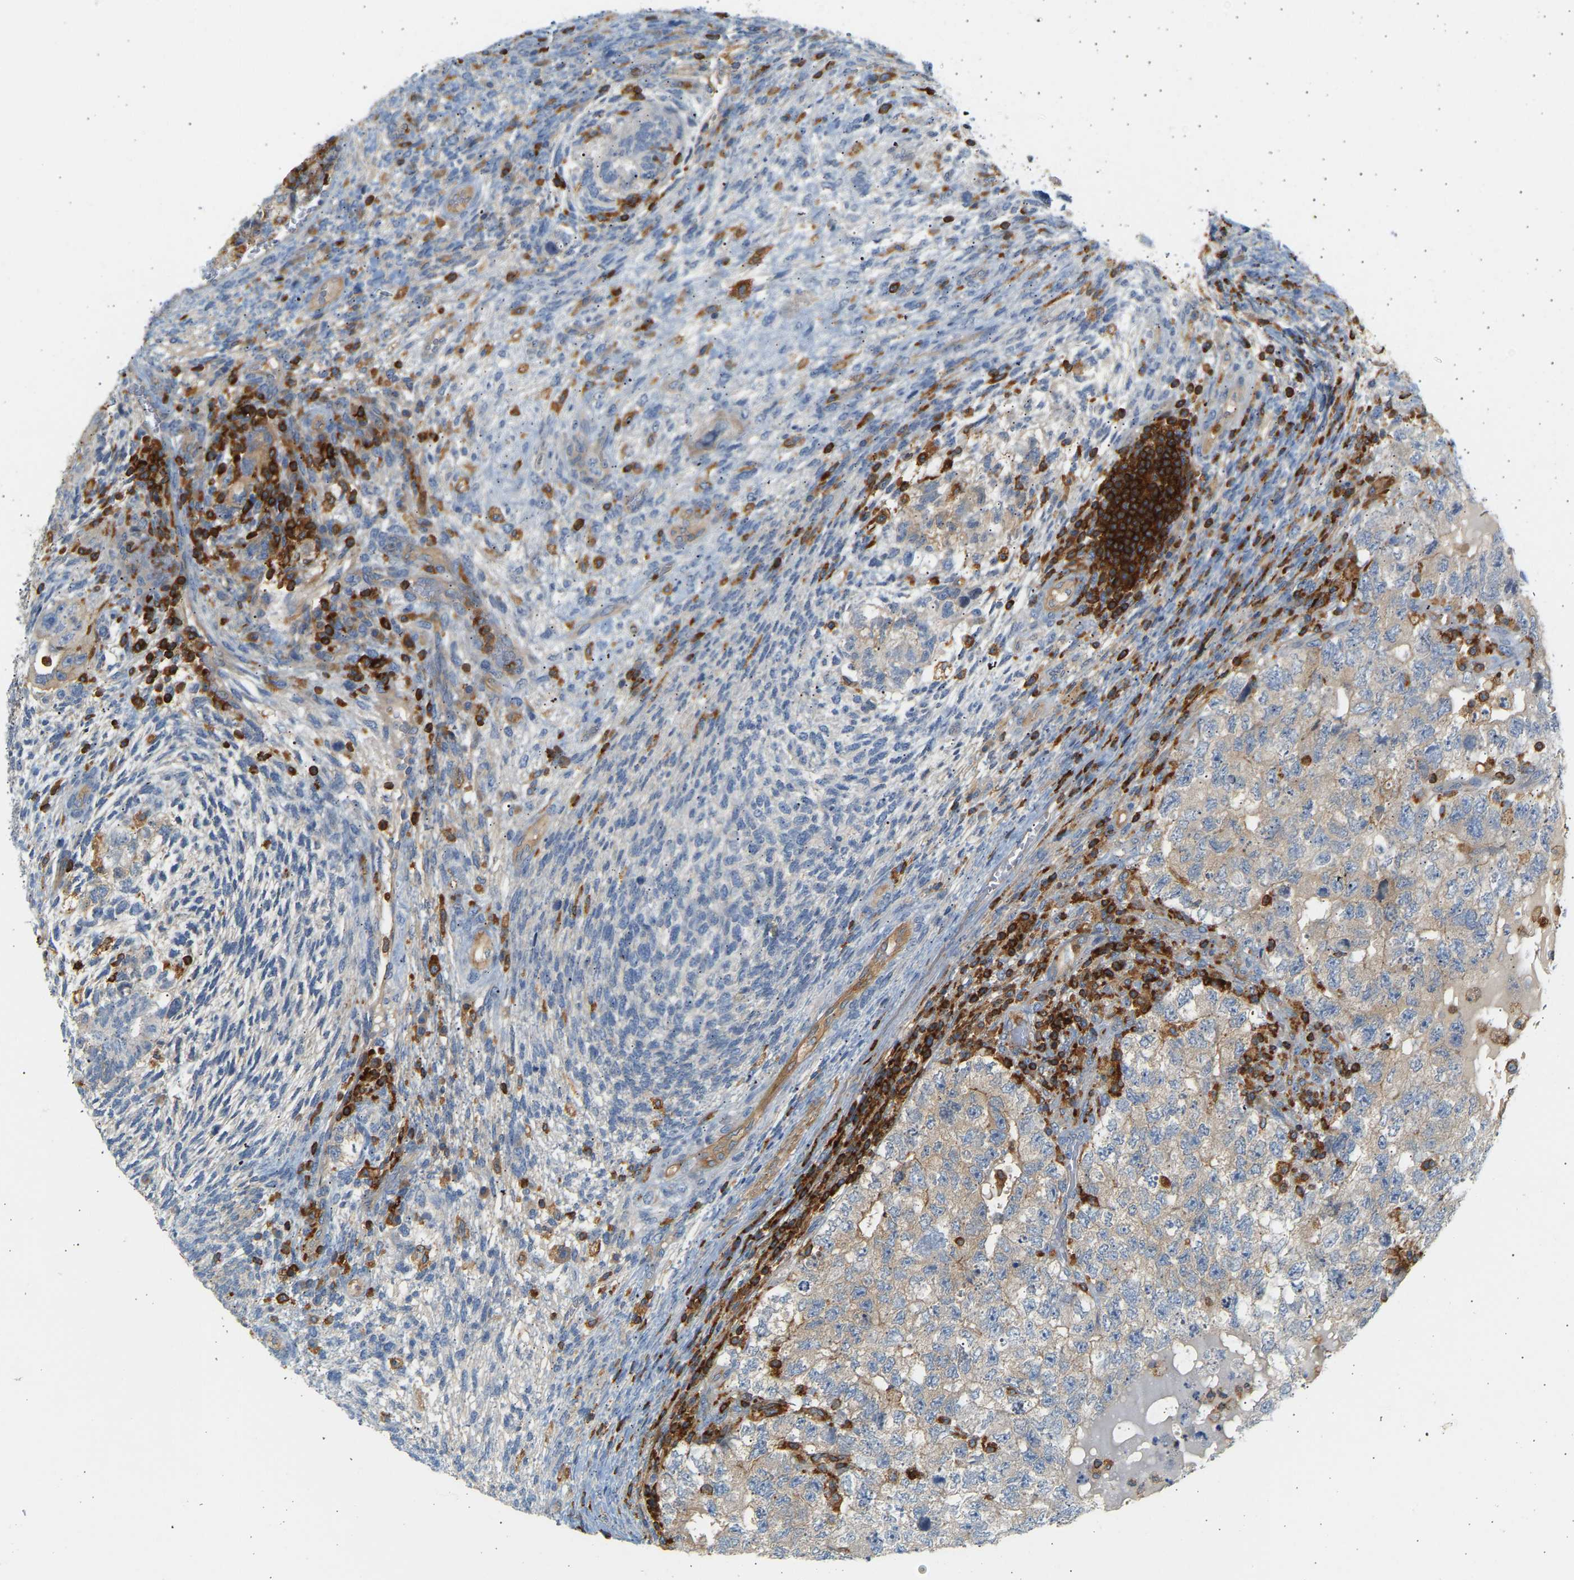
{"staining": {"intensity": "weak", "quantity": "<25%", "location": "cytoplasmic/membranous"}, "tissue": "testis cancer", "cell_type": "Tumor cells", "image_type": "cancer", "snomed": [{"axis": "morphology", "description": "Carcinoma, Embryonal, NOS"}, {"axis": "topography", "description": "Testis"}], "caption": "Embryonal carcinoma (testis) stained for a protein using IHC reveals no positivity tumor cells.", "gene": "FNBP1", "patient": {"sex": "male", "age": 36}}